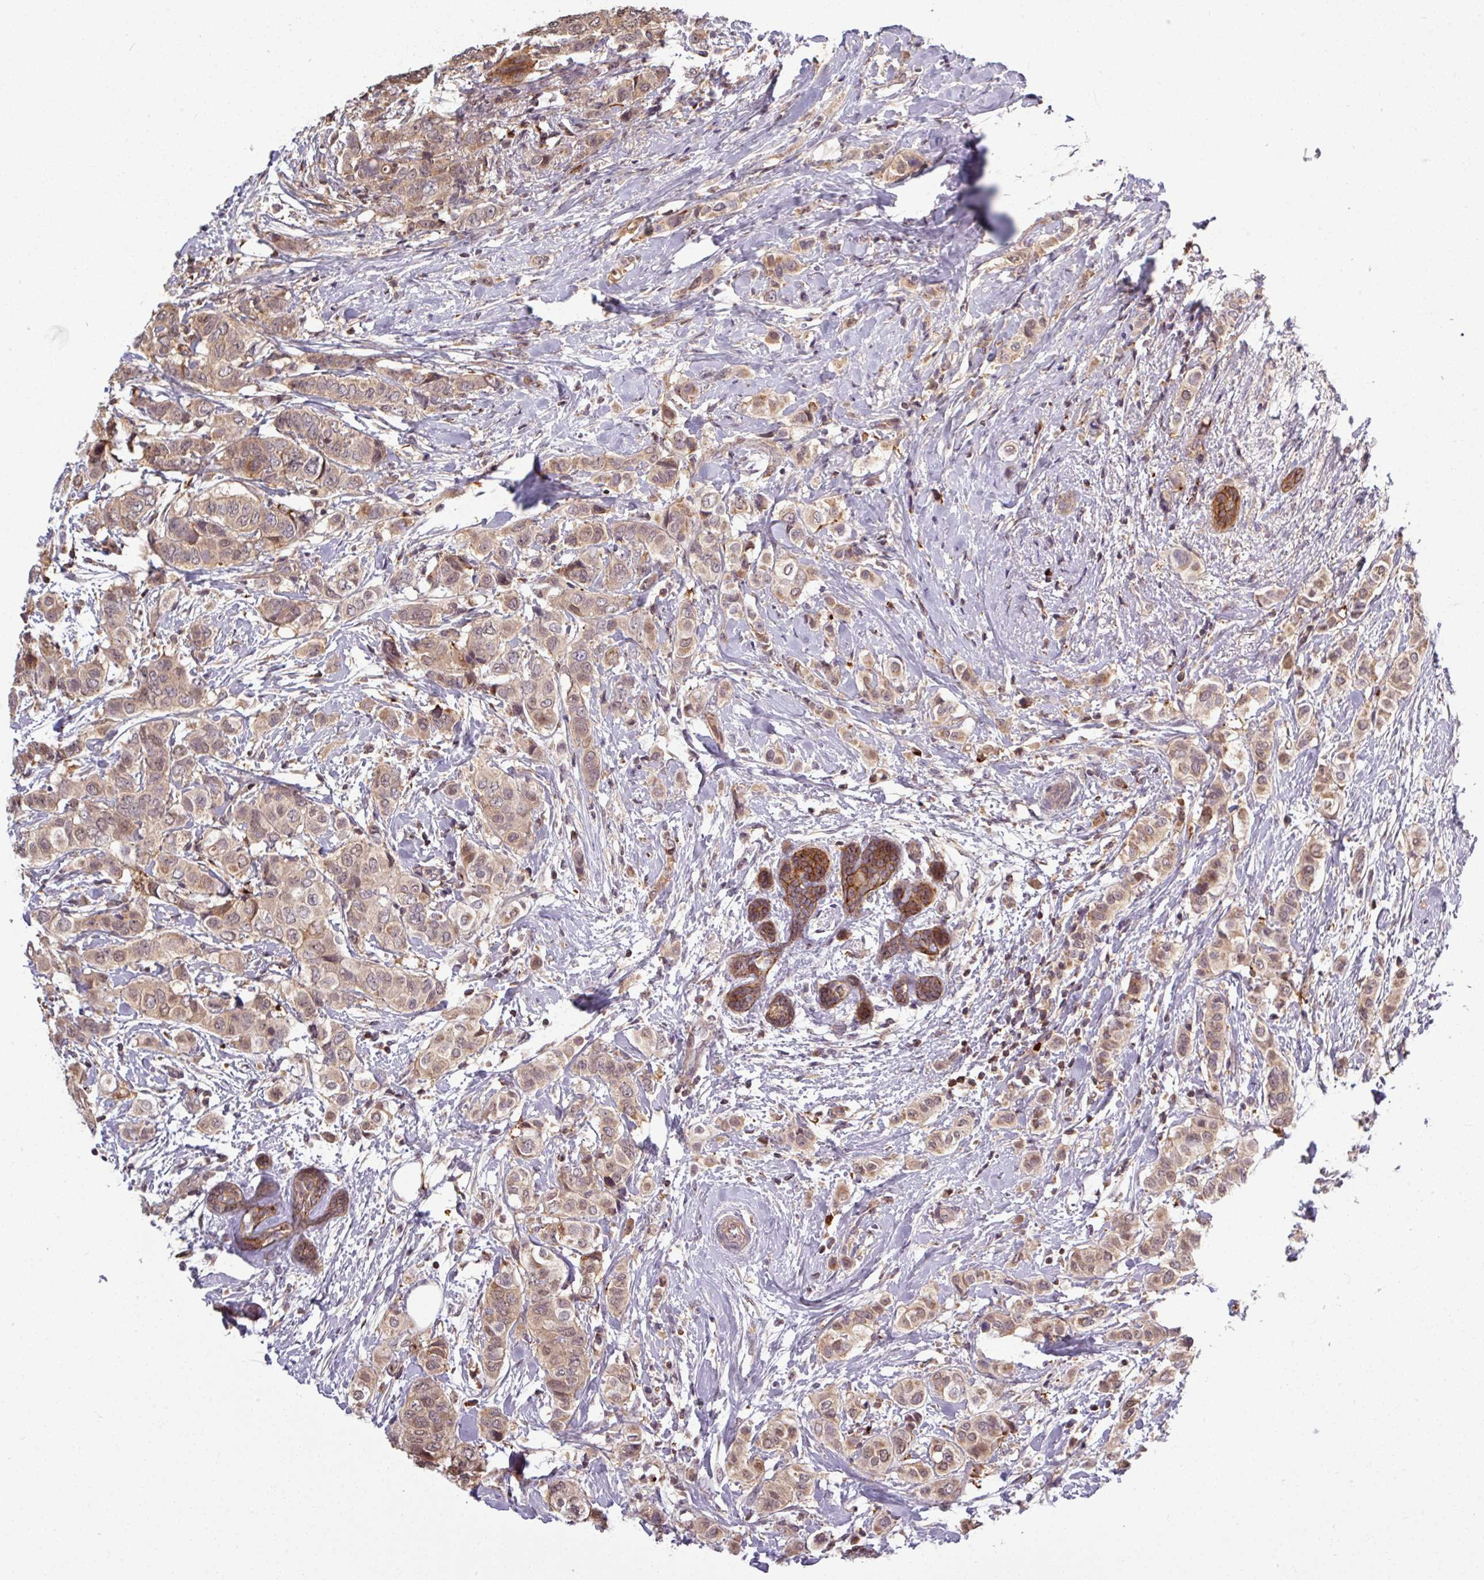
{"staining": {"intensity": "weak", "quantity": ">75%", "location": "cytoplasmic/membranous"}, "tissue": "breast cancer", "cell_type": "Tumor cells", "image_type": "cancer", "snomed": [{"axis": "morphology", "description": "Lobular carcinoma"}, {"axis": "topography", "description": "Breast"}], "caption": "Human lobular carcinoma (breast) stained with a brown dye shows weak cytoplasmic/membranous positive positivity in about >75% of tumor cells.", "gene": "TUSC3", "patient": {"sex": "female", "age": 51}}